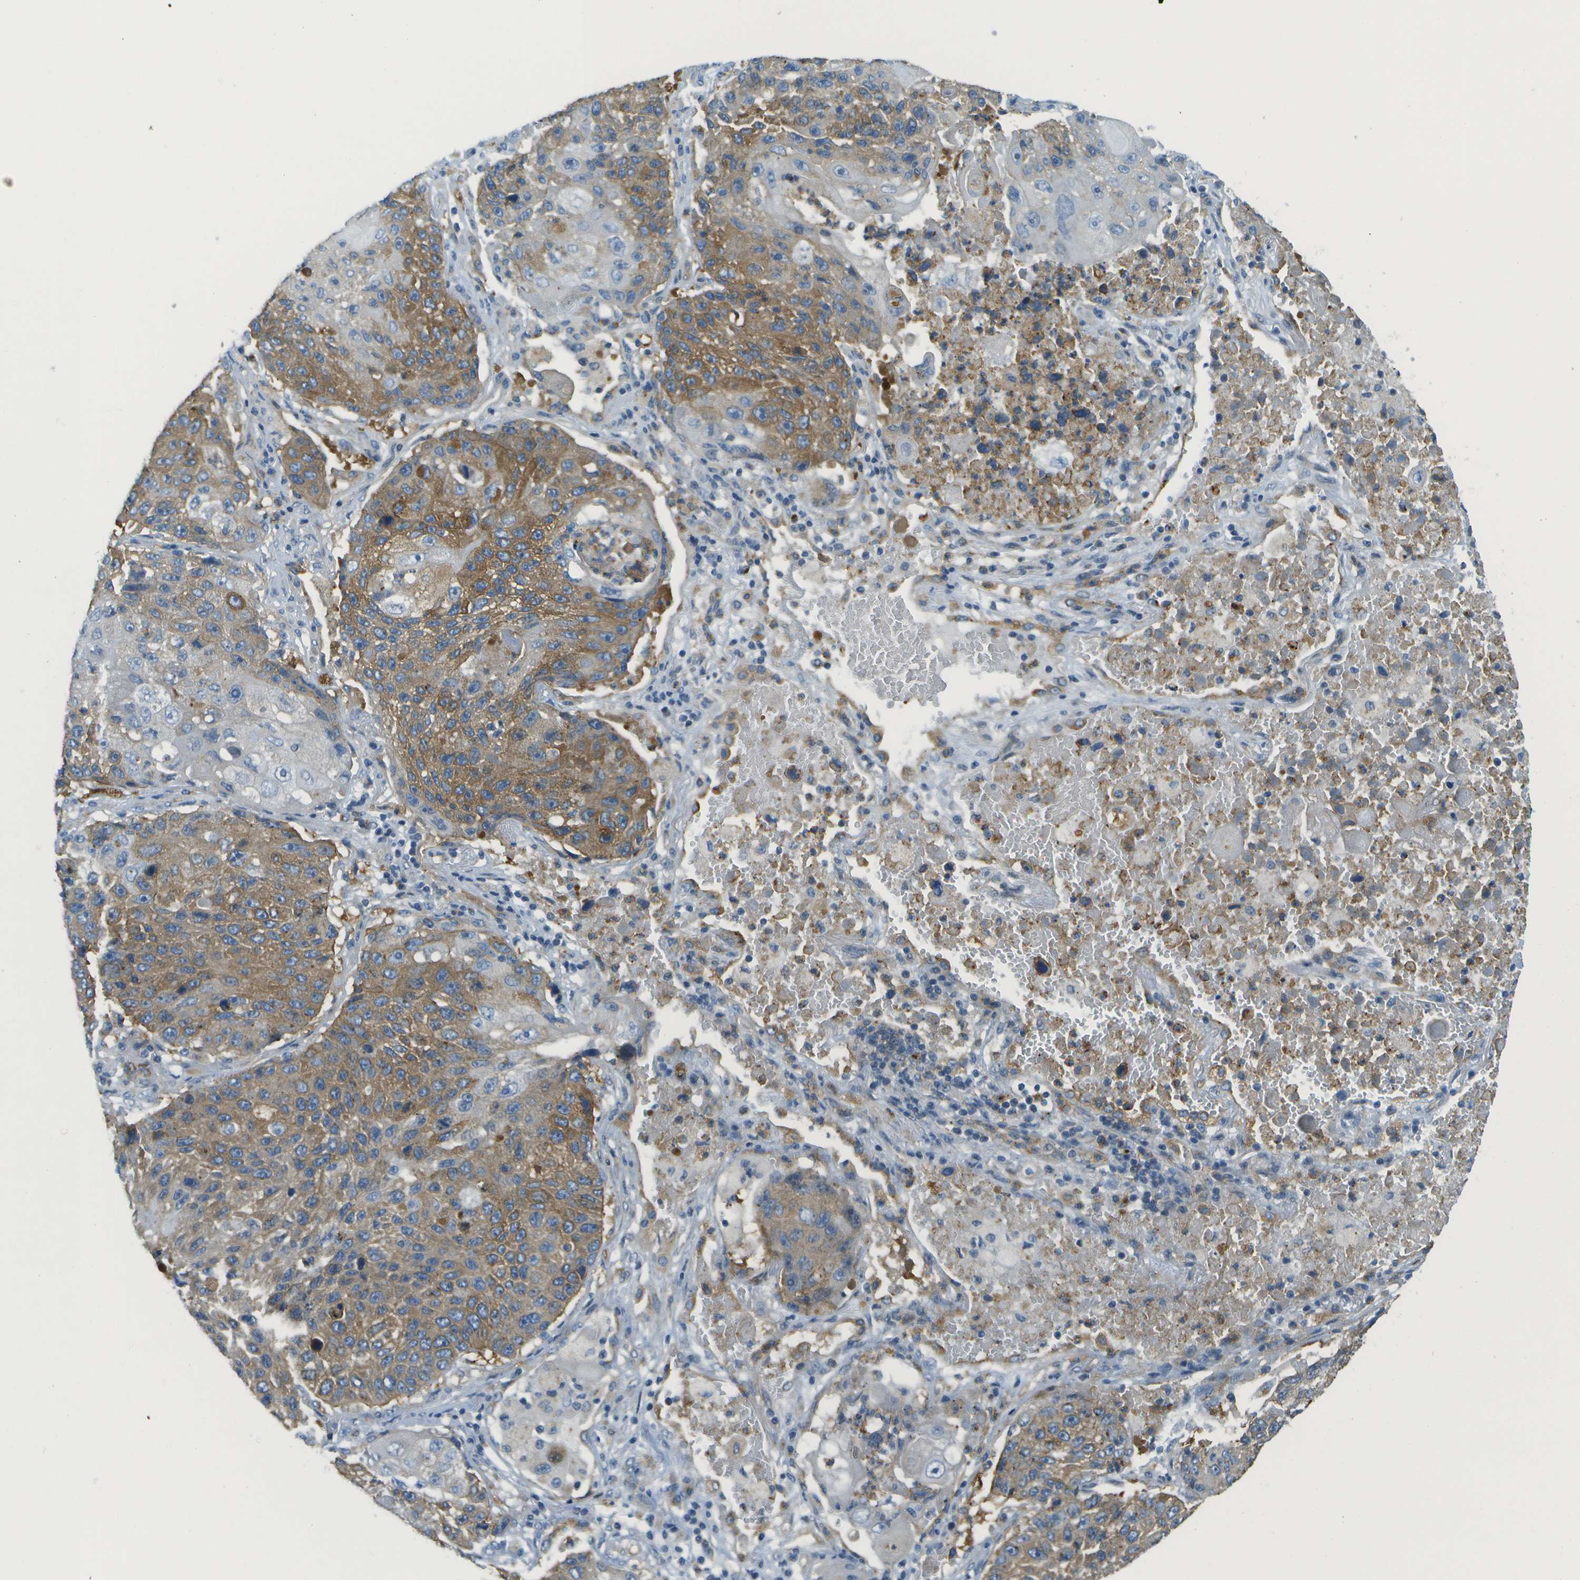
{"staining": {"intensity": "moderate", "quantity": "25%-75%", "location": "cytoplasmic/membranous"}, "tissue": "lung cancer", "cell_type": "Tumor cells", "image_type": "cancer", "snomed": [{"axis": "morphology", "description": "Squamous cell carcinoma, NOS"}, {"axis": "topography", "description": "Lung"}], "caption": "The photomicrograph demonstrates staining of lung cancer, revealing moderate cytoplasmic/membranous protein positivity (brown color) within tumor cells.", "gene": "MYH11", "patient": {"sex": "male", "age": 61}}